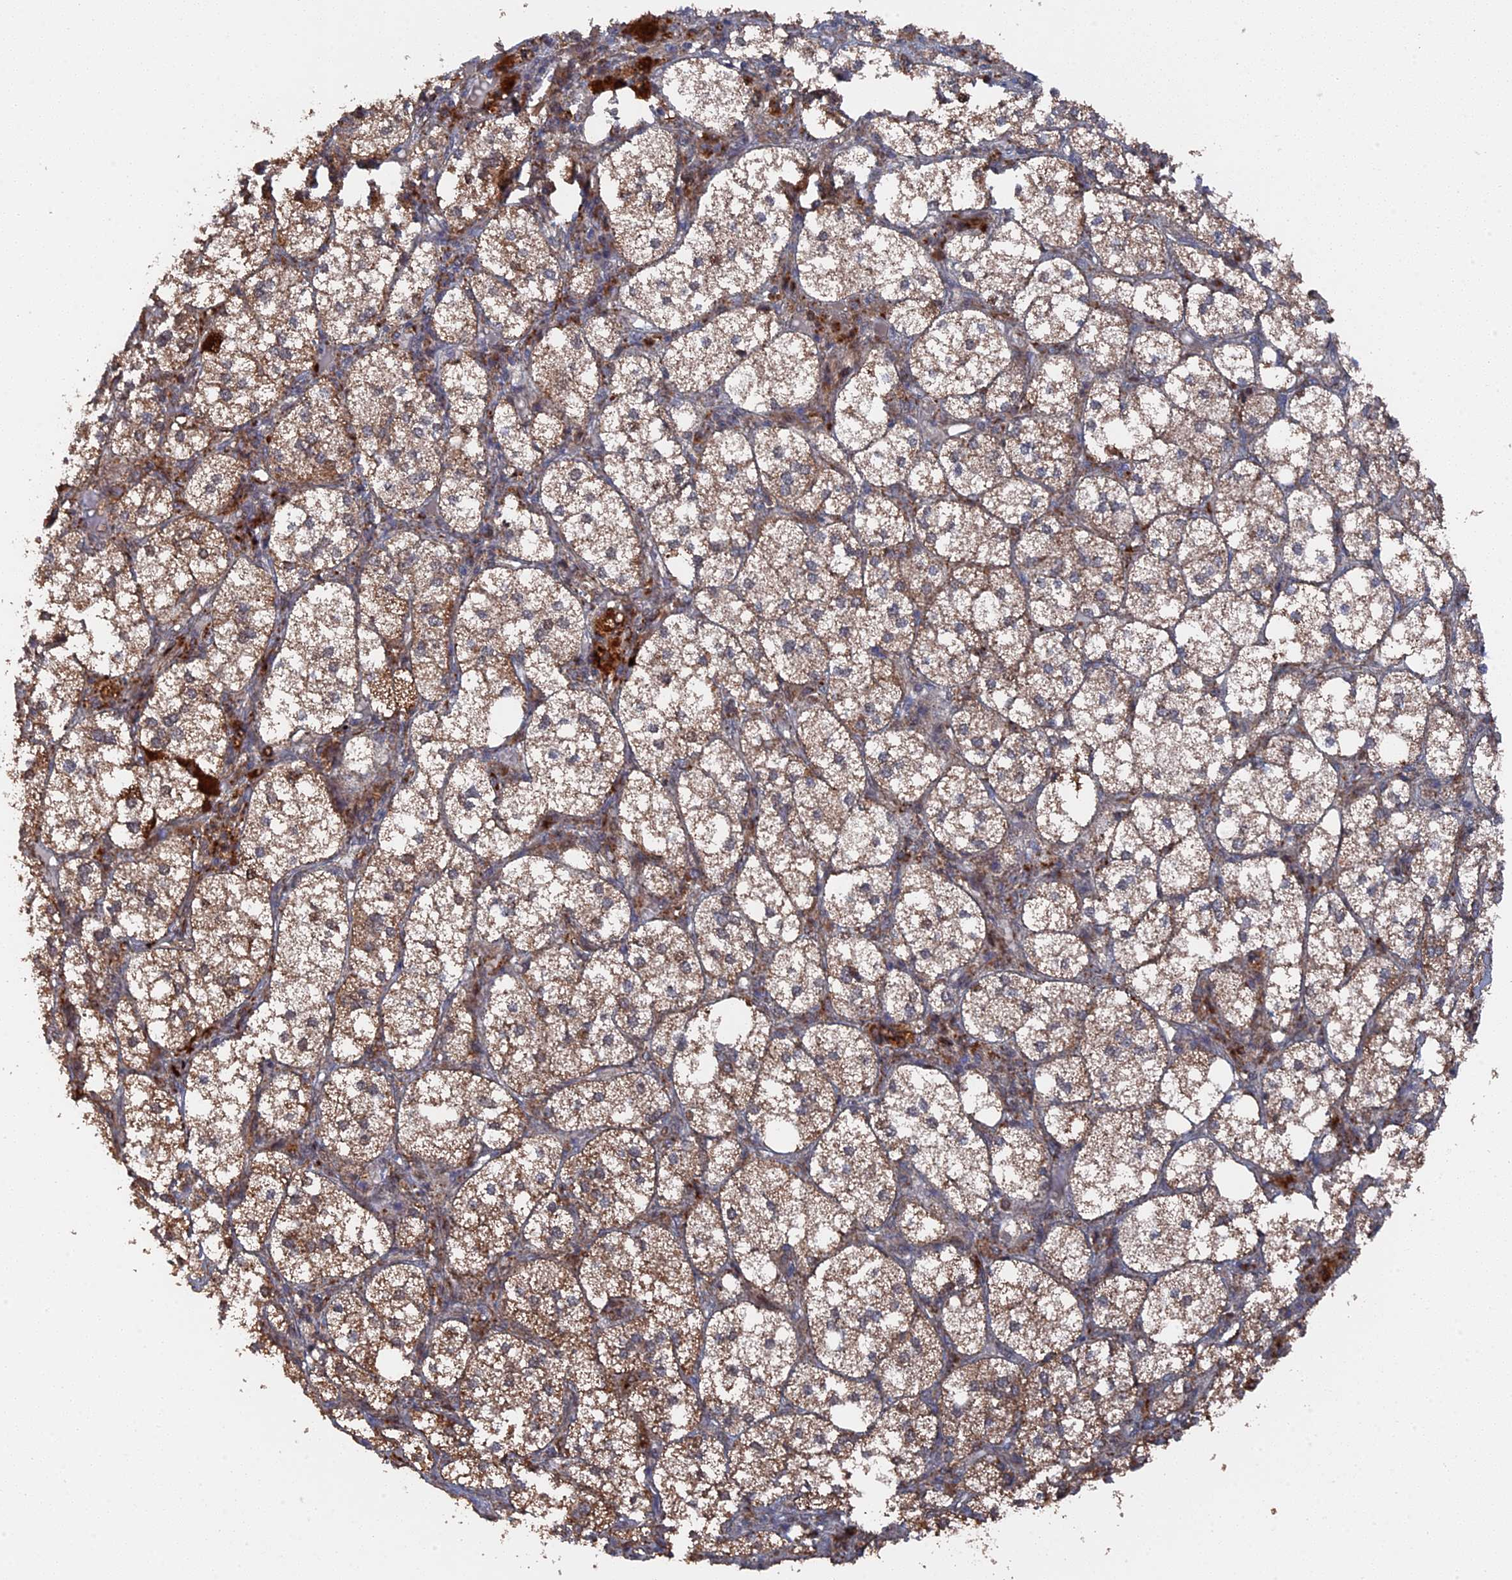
{"staining": {"intensity": "moderate", "quantity": ">75%", "location": "cytoplasmic/membranous"}, "tissue": "adrenal gland", "cell_type": "Glandular cells", "image_type": "normal", "snomed": [{"axis": "morphology", "description": "Normal tissue, NOS"}, {"axis": "topography", "description": "Adrenal gland"}], "caption": "Glandular cells show medium levels of moderate cytoplasmic/membranous staining in about >75% of cells in normal human adrenal gland.", "gene": "CEACAM21", "patient": {"sex": "female", "age": 61}}